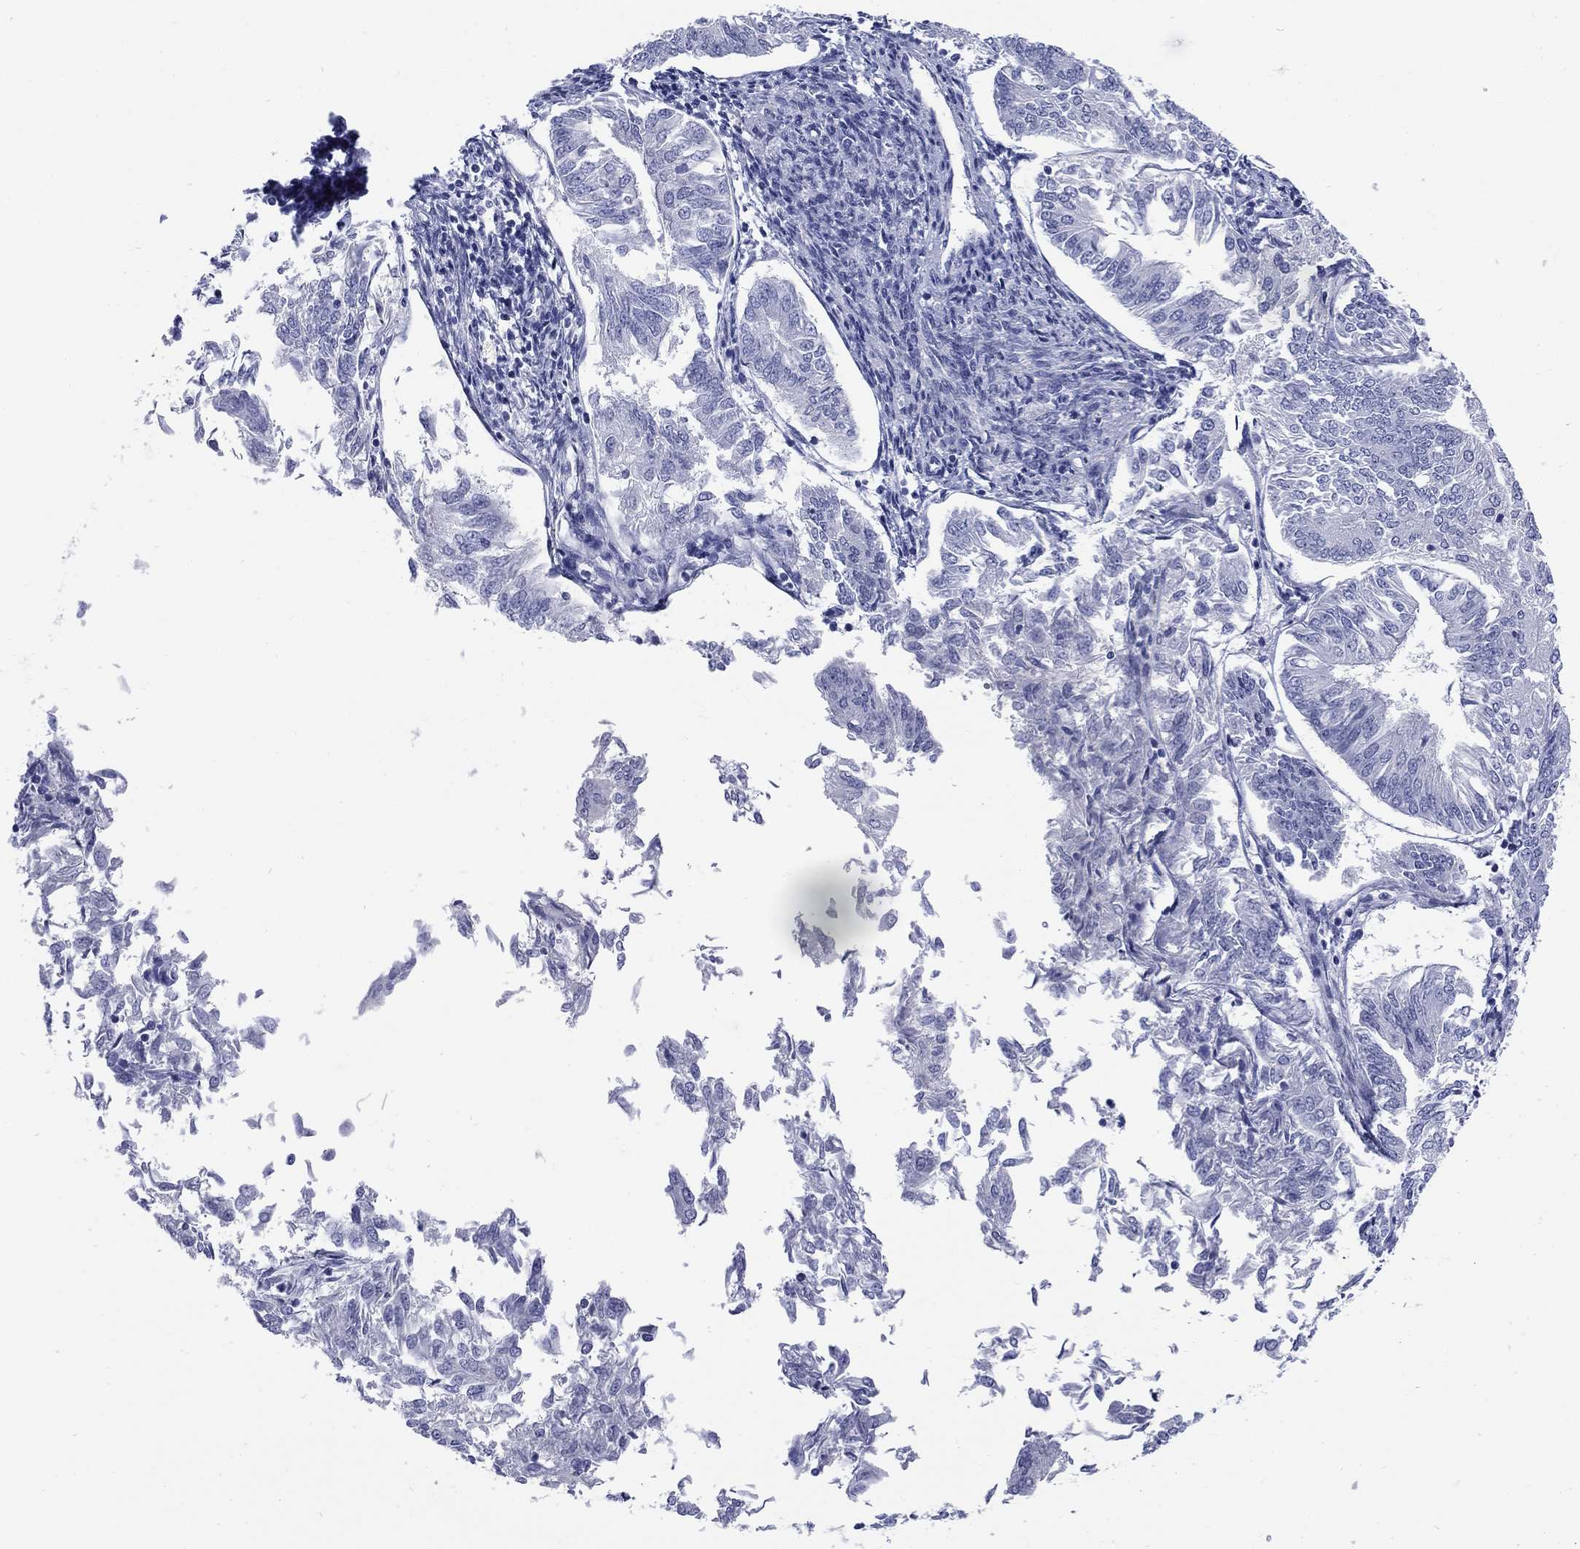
{"staining": {"intensity": "negative", "quantity": "none", "location": "none"}, "tissue": "endometrial cancer", "cell_type": "Tumor cells", "image_type": "cancer", "snomed": [{"axis": "morphology", "description": "Adenocarcinoma, NOS"}, {"axis": "topography", "description": "Endometrium"}], "caption": "Protein analysis of adenocarcinoma (endometrial) shows no significant positivity in tumor cells.", "gene": "ECEL1", "patient": {"sex": "female", "age": 58}}